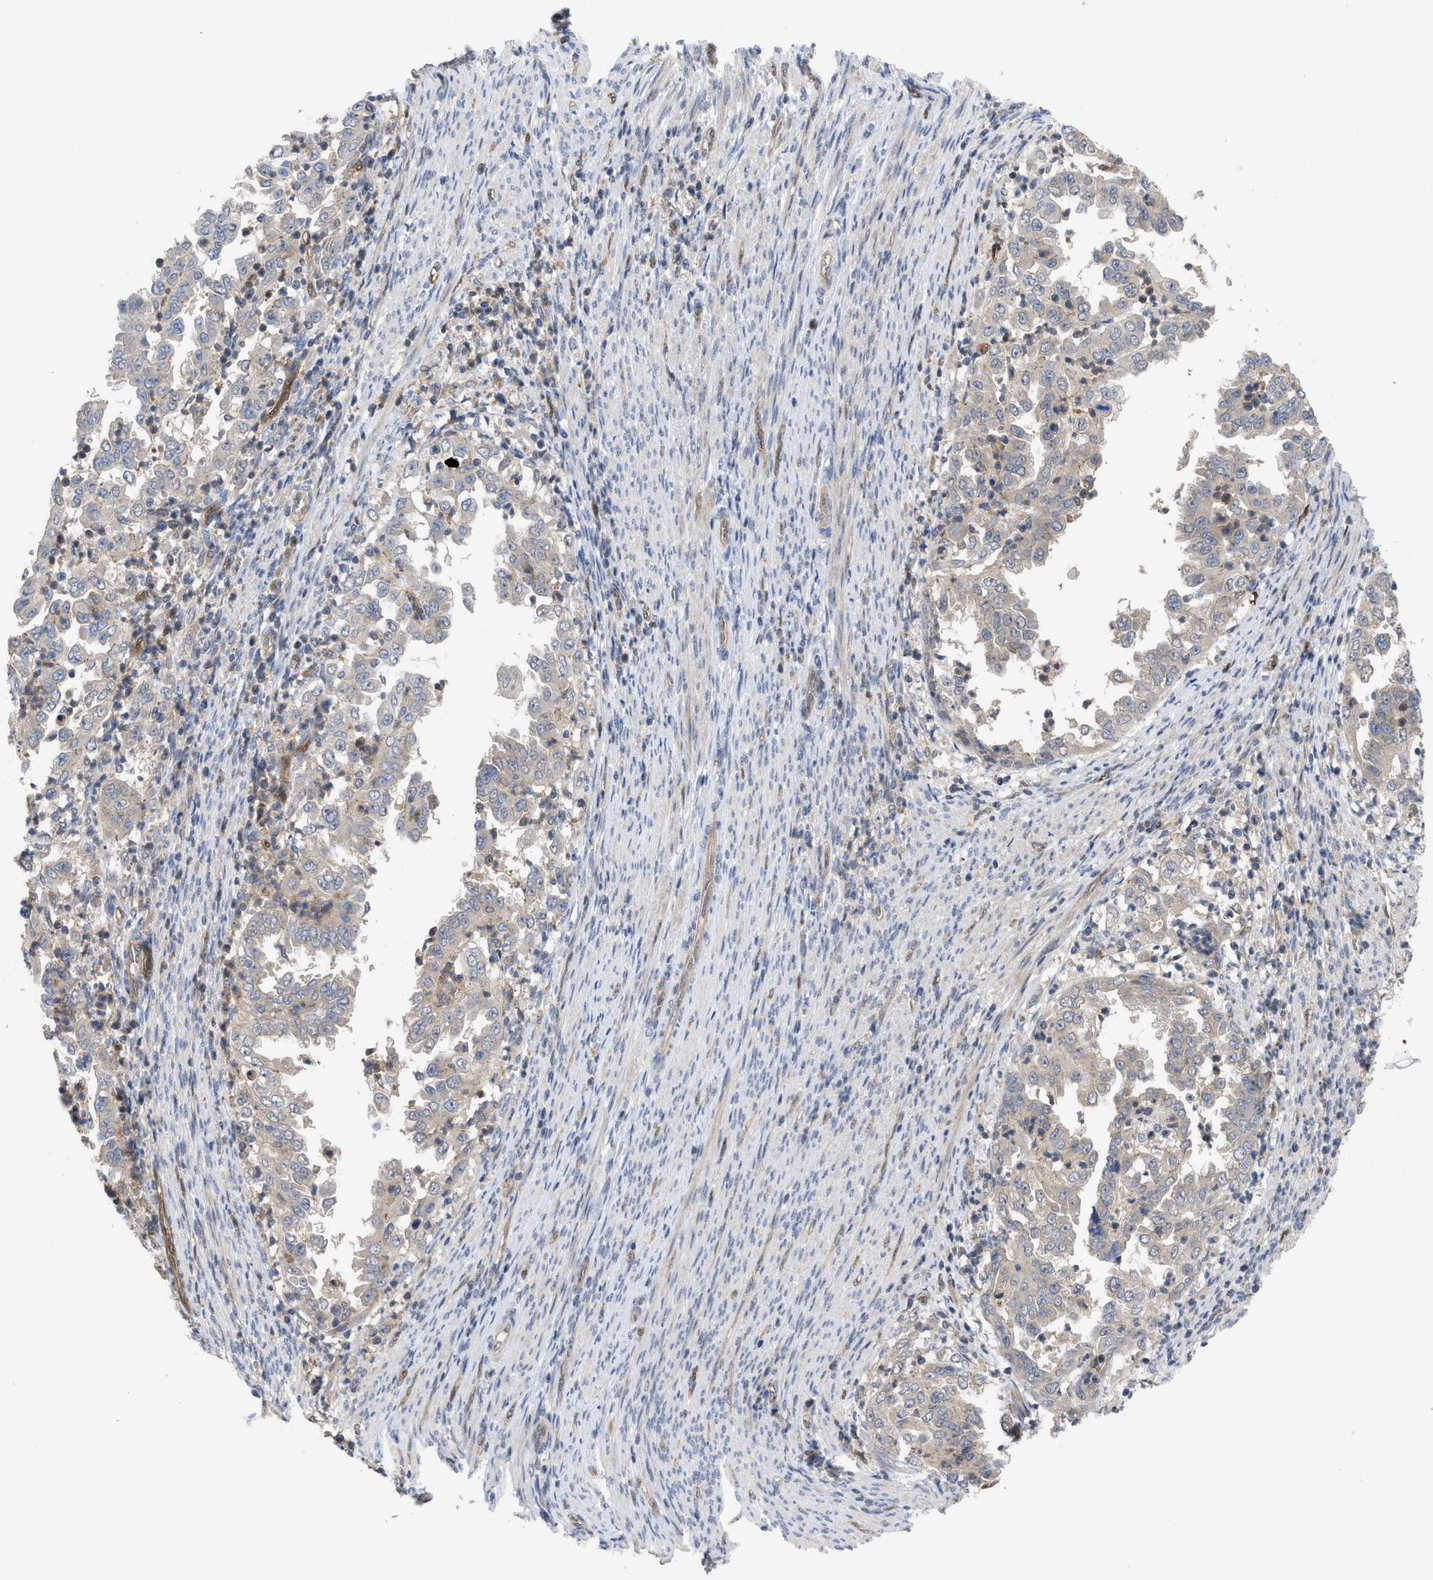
{"staining": {"intensity": "negative", "quantity": "none", "location": "none"}, "tissue": "endometrial cancer", "cell_type": "Tumor cells", "image_type": "cancer", "snomed": [{"axis": "morphology", "description": "Adenocarcinoma, NOS"}, {"axis": "topography", "description": "Endometrium"}], "caption": "This histopathology image is of endometrial cancer stained with immunohistochemistry (IHC) to label a protein in brown with the nuclei are counter-stained blue. There is no expression in tumor cells.", "gene": "LDAF1", "patient": {"sex": "female", "age": 85}}